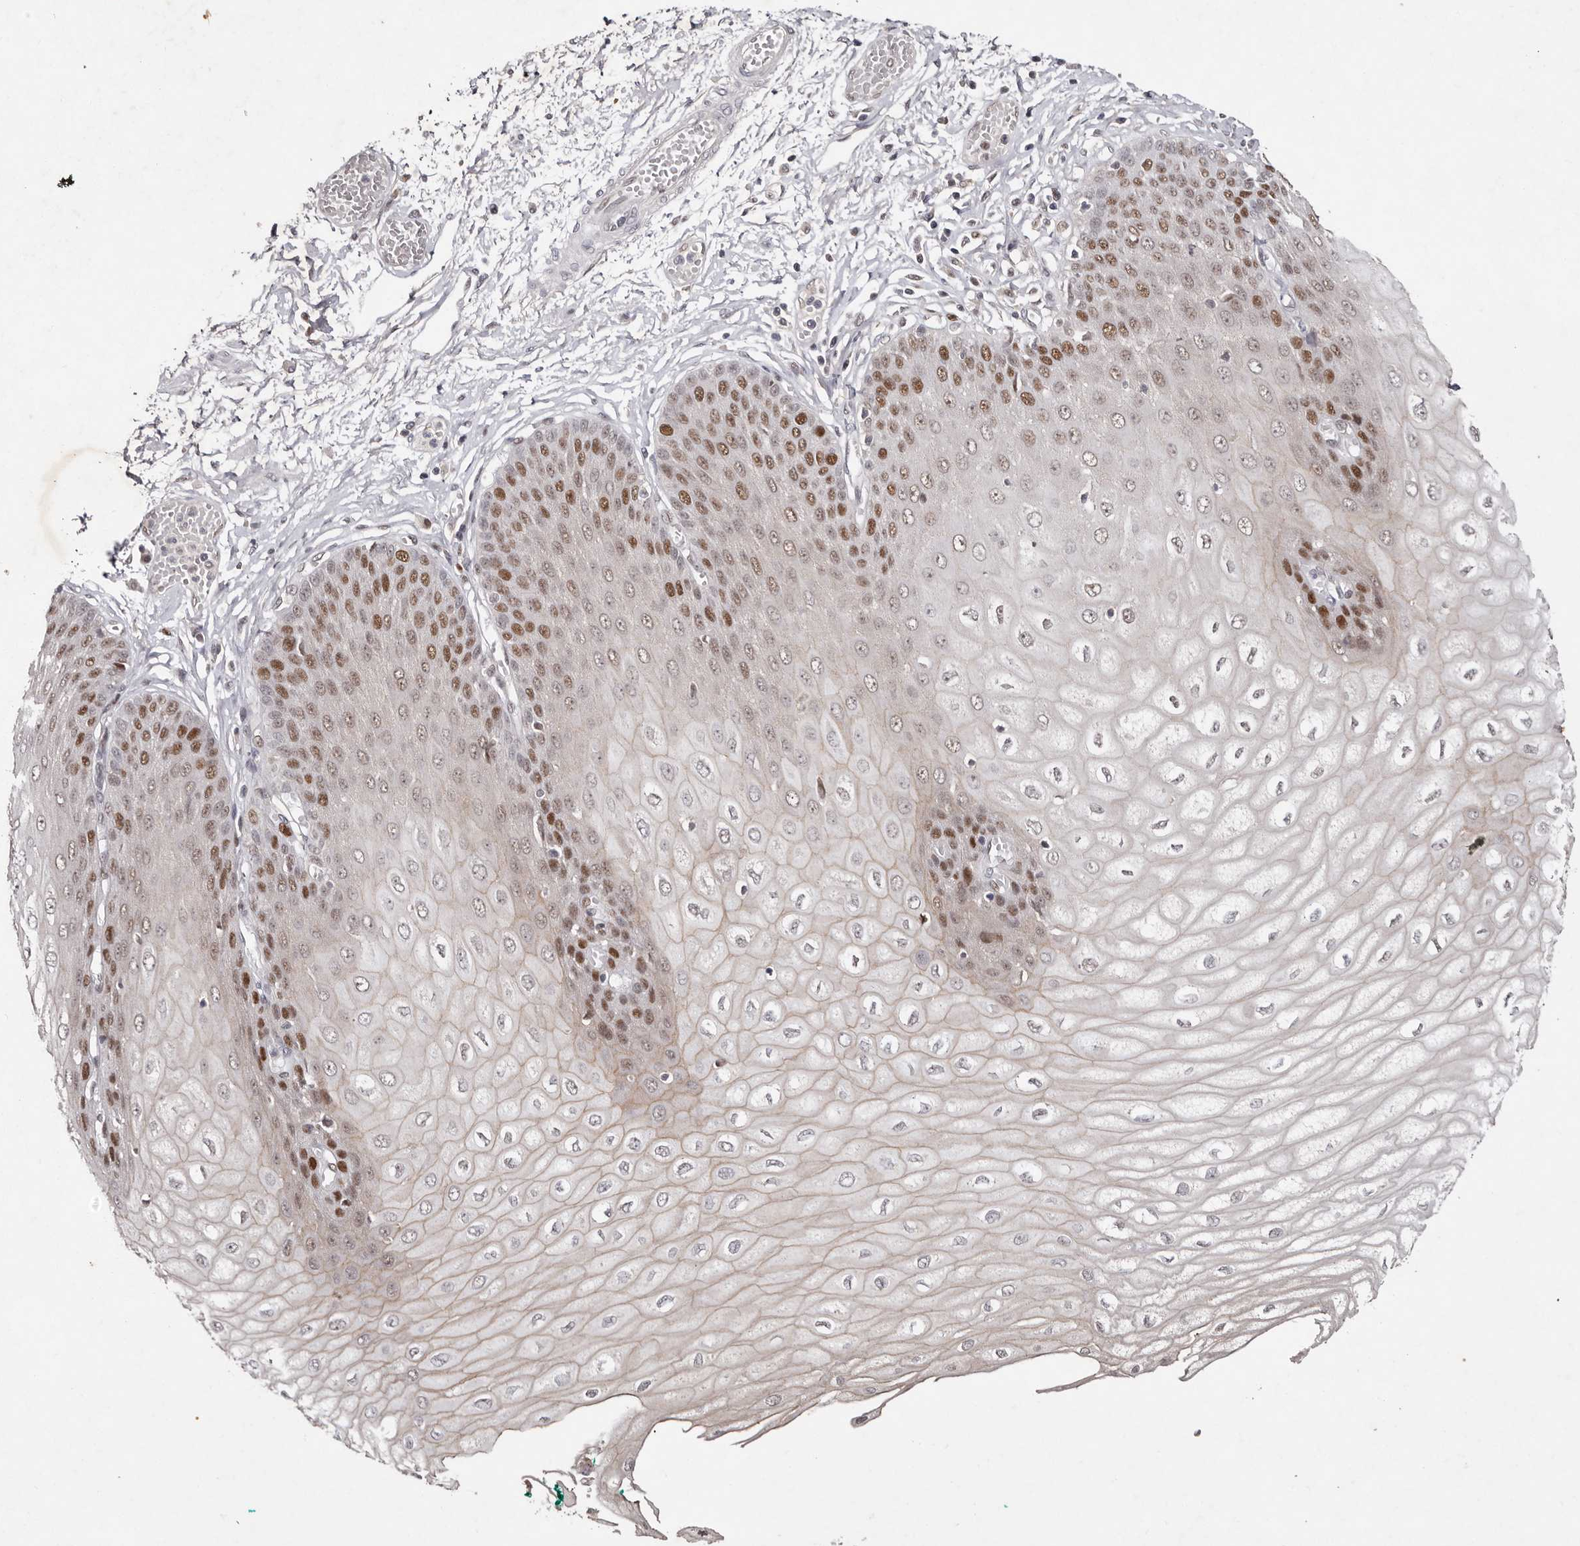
{"staining": {"intensity": "moderate", "quantity": "25%-75%", "location": "cytoplasmic/membranous,nuclear"}, "tissue": "esophagus", "cell_type": "Squamous epithelial cells", "image_type": "normal", "snomed": [{"axis": "morphology", "description": "Normal tissue, NOS"}, {"axis": "topography", "description": "Esophagus"}], "caption": "Squamous epithelial cells display medium levels of moderate cytoplasmic/membranous,nuclear staining in about 25%-75% of cells in benign esophagus. The staining was performed using DAB, with brown indicating positive protein expression. Nuclei are stained blue with hematoxylin.", "gene": "KLF7", "patient": {"sex": "male", "age": 60}}